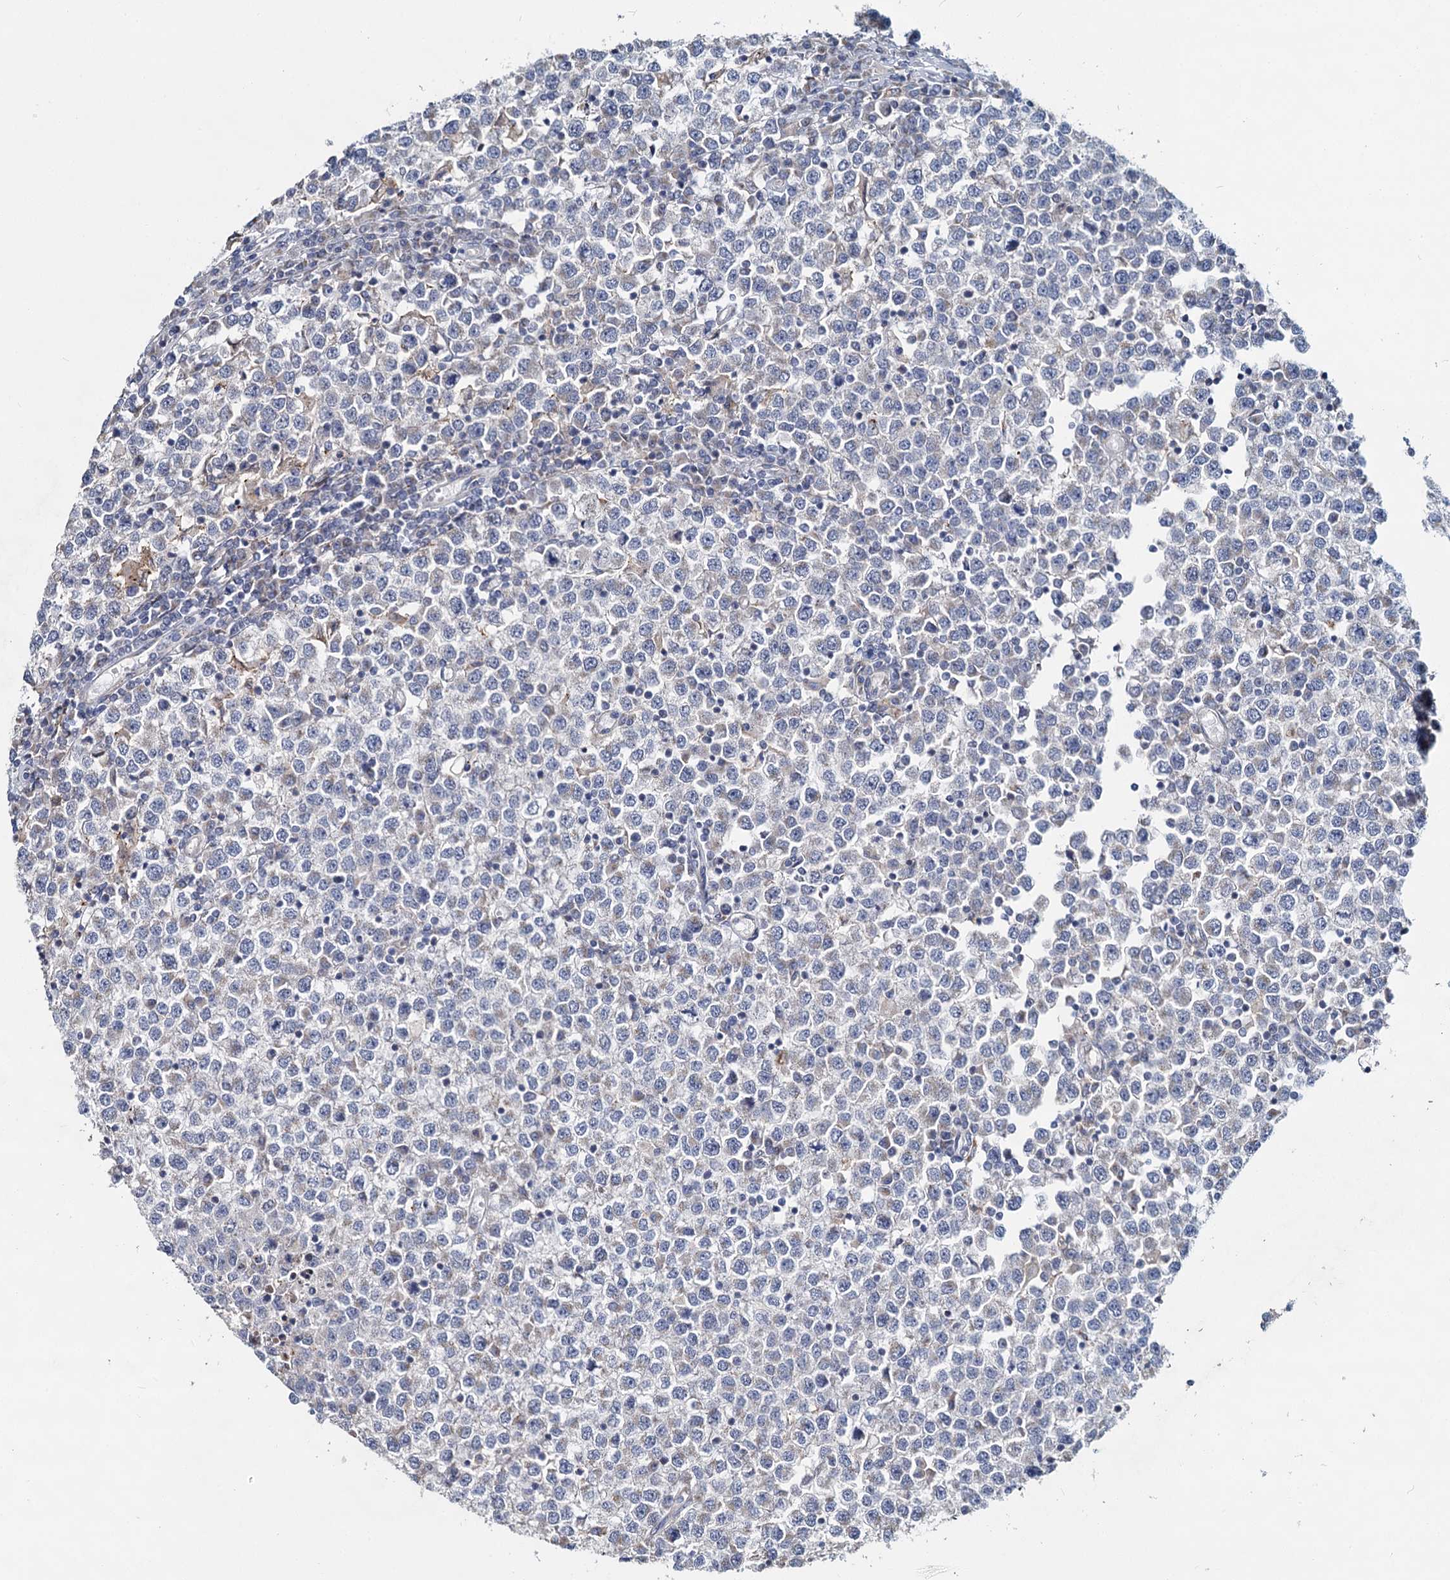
{"staining": {"intensity": "negative", "quantity": "none", "location": "none"}, "tissue": "testis cancer", "cell_type": "Tumor cells", "image_type": "cancer", "snomed": [{"axis": "morphology", "description": "Seminoma, NOS"}, {"axis": "topography", "description": "Testis"}], "caption": "A micrograph of human testis cancer (seminoma) is negative for staining in tumor cells.", "gene": "DCUN1D2", "patient": {"sex": "male", "age": 65}}